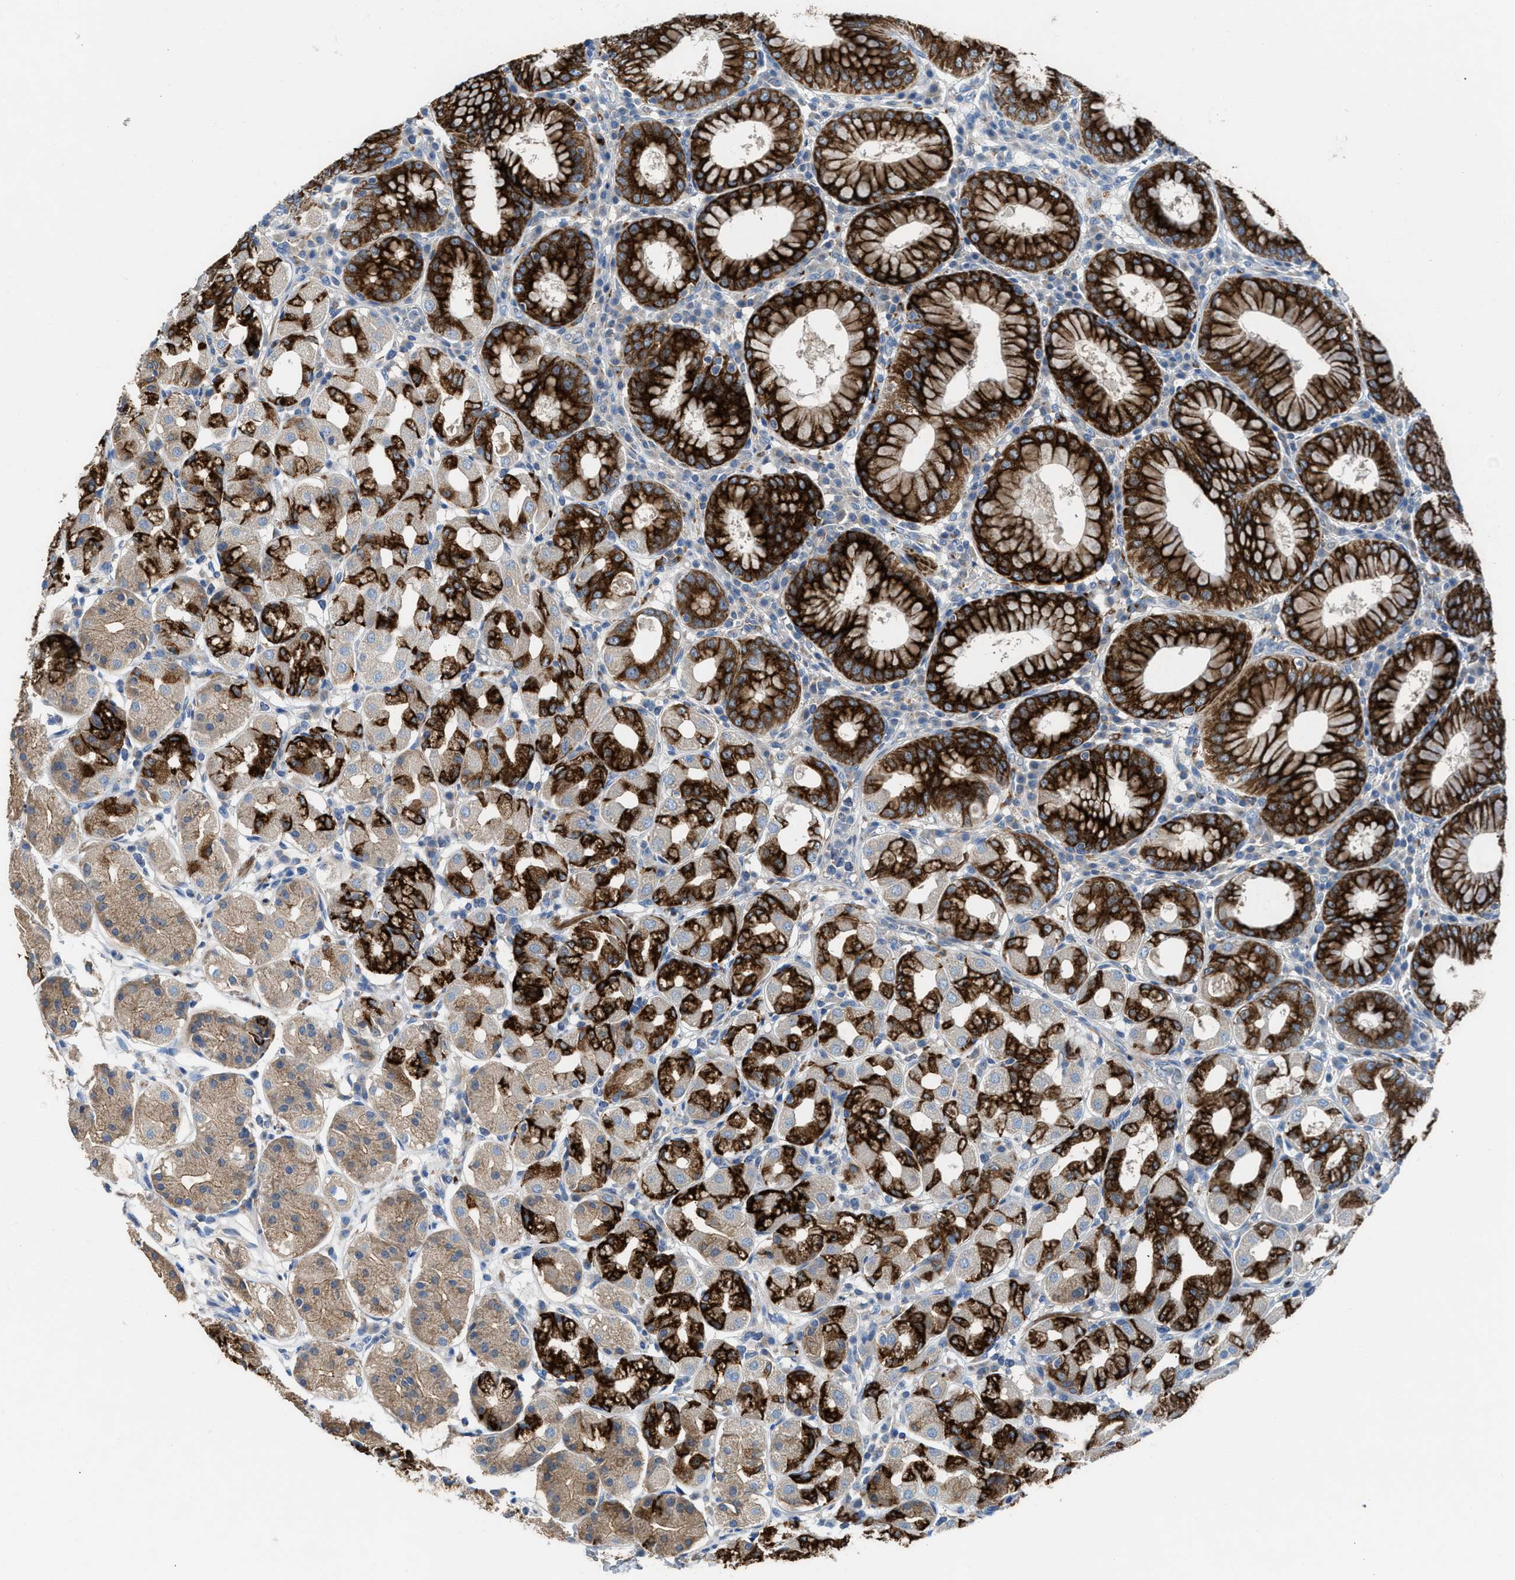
{"staining": {"intensity": "strong", "quantity": "25%-75%", "location": "cytoplasmic/membranous"}, "tissue": "stomach", "cell_type": "Glandular cells", "image_type": "normal", "snomed": [{"axis": "morphology", "description": "Normal tissue, NOS"}, {"axis": "topography", "description": "Stomach"}, {"axis": "topography", "description": "Stomach, lower"}], "caption": "Immunohistochemistry micrograph of normal stomach: stomach stained using immunohistochemistry (IHC) reveals high levels of strong protein expression localized specifically in the cytoplasmic/membranous of glandular cells, appearing as a cytoplasmic/membranous brown color.", "gene": "AOAH", "patient": {"sex": "female", "age": 56}}